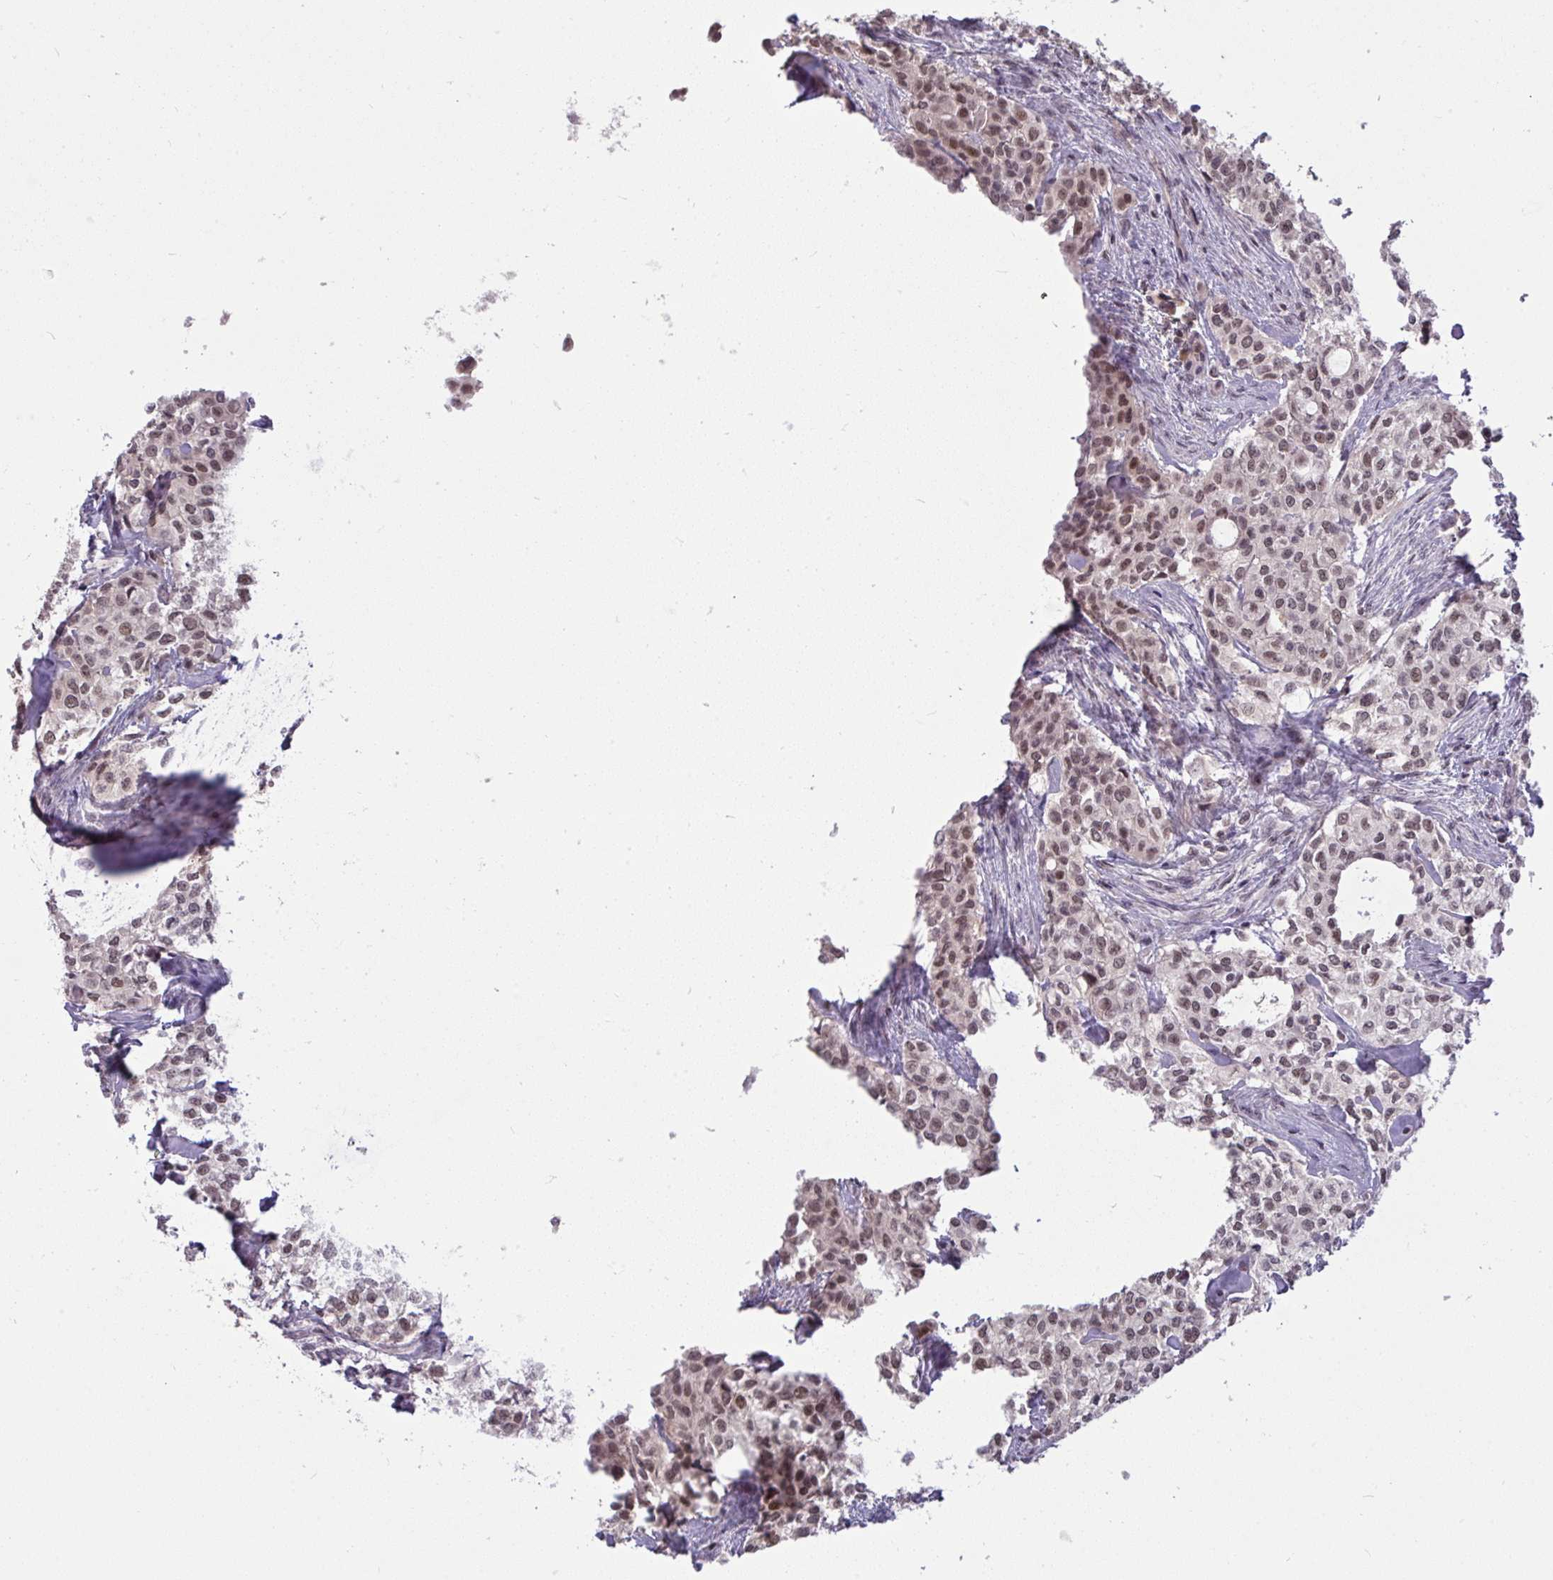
{"staining": {"intensity": "moderate", "quantity": ">75%", "location": "nuclear"}, "tissue": "head and neck cancer", "cell_type": "Tumor cells", "image_type": "cancer", "snomed": [{"axis": "morphology", "description": "Adenocarcinoma, NOS"}, {"axis": "topography", "description": "Head-Neck"}], "caption": "Immunohistochemistry (DAB) staining of human head and neck cancer reveals moderate nuclear protein expression in approximately >75% of tumor cells.", "gene": "KLF2", "patient": {"sex": "male", "age": 81}}